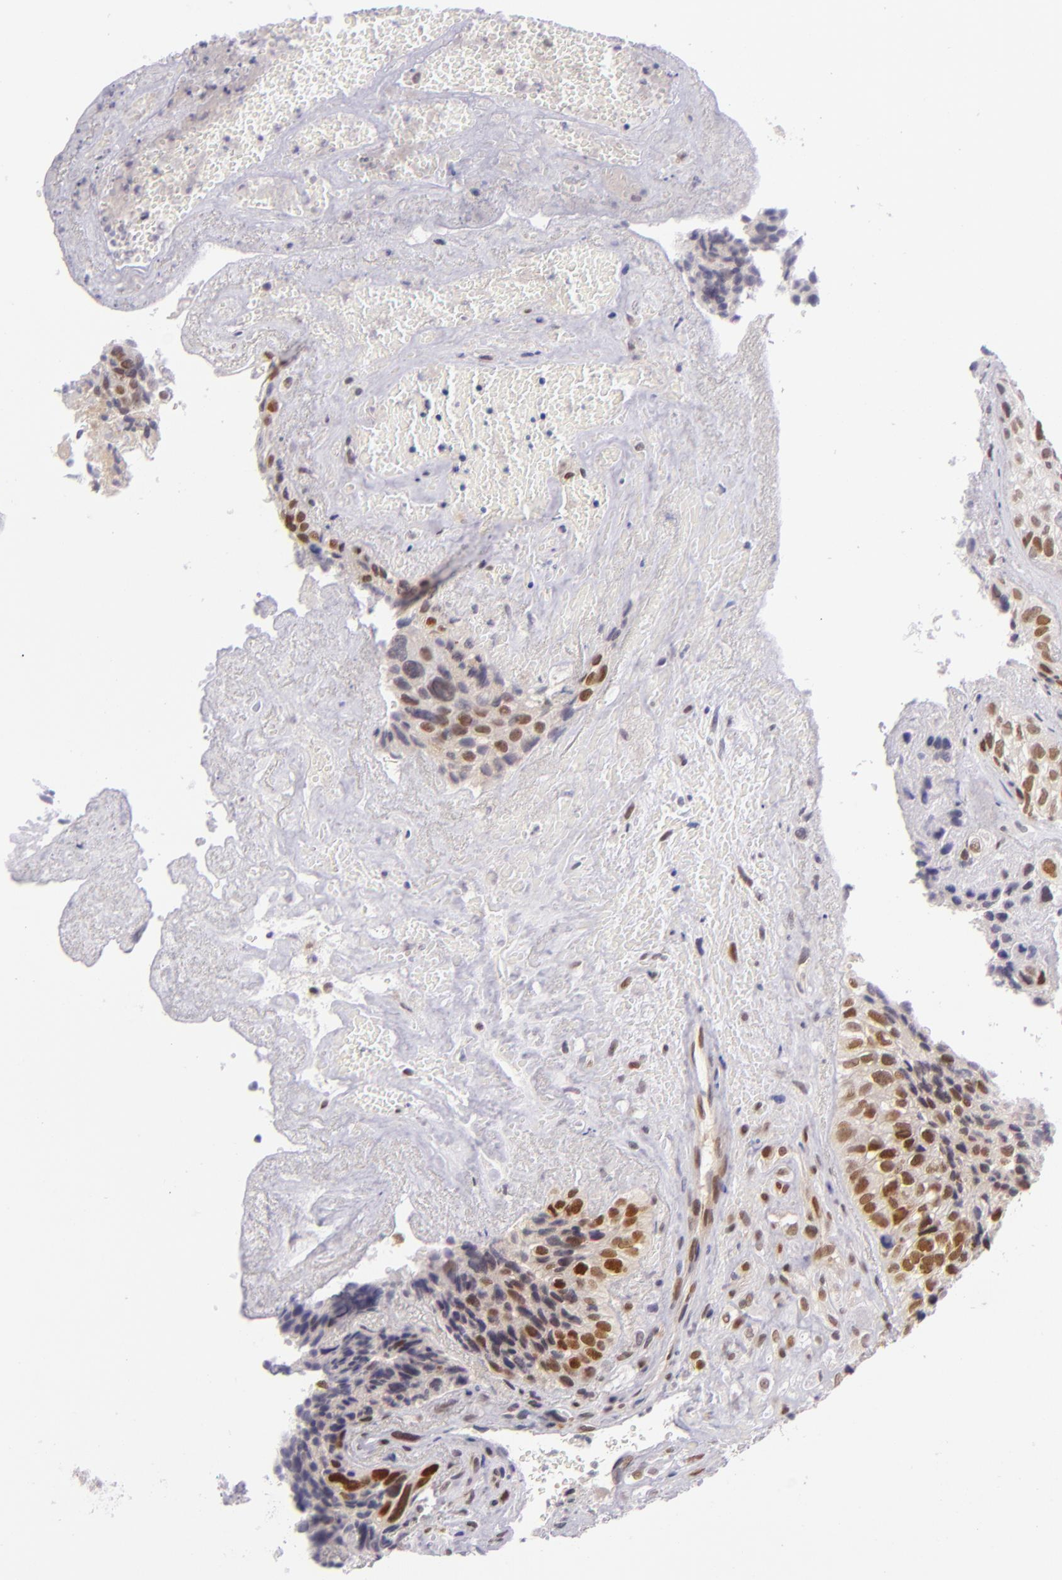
{"staining": {"intensity": "strong", "quantity": ">75%", "location": "nuclear"}, "tissue": "breast cancer", "cell_type": "Tumor cells", "image_type": "cancer", "snomed": [{"axis": "morphology", "description": "Neoplasm, malignant, NOS"}, {"axis": "topography", "description": "Breast"}], "caption": "The micrograph shows a brown stain indicating the presence of a protein in the nuclear of tumor cells in breast cancer (neoplasm (malignant)). (DAB (3,3'-diaminobenzidine) IHC, brown staining for protein, blue staining for nuclei).", "gene": "CSE1L", "patient": {"sex": "female", "age": 50}}